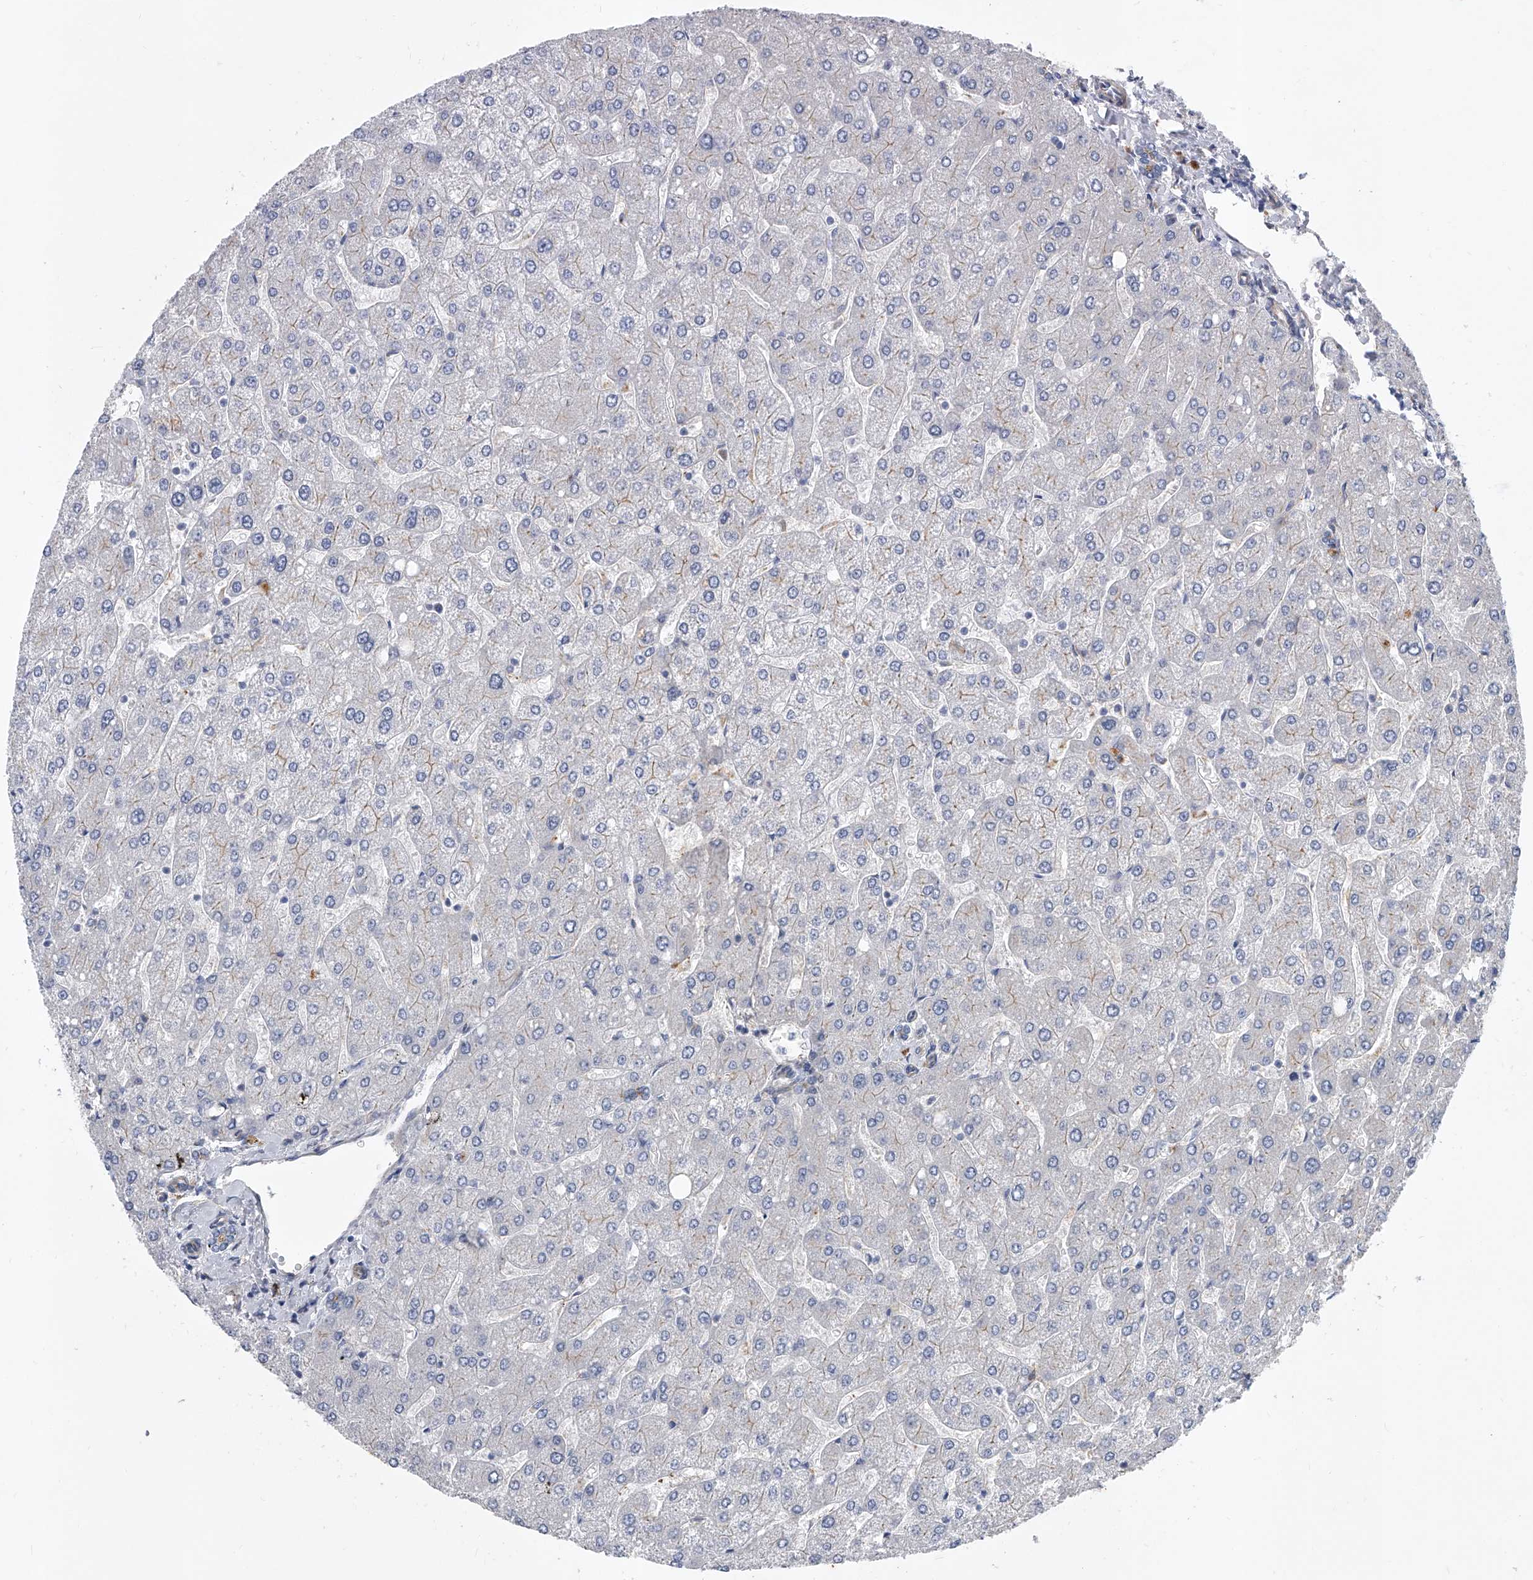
{"staining": {"intensity": "negative", "quantity": "none", "location": "none"}, "tissue": "liver", "cell_type": "Cholangiocytes", "image_type": "normal", "snomed": [{"axis": "morphology", "description": "Normal tissue, NOS"}, {"axis": "topography", "description": "Liver"}], "caption": "Micrograph shows no significant protein positivity in cholangiocytes of benign liver. (IHC, brightfield microscopy, high magnification).", "gene": "ENSG00000250424", "patient": {"sex": "male", "age": 55}}